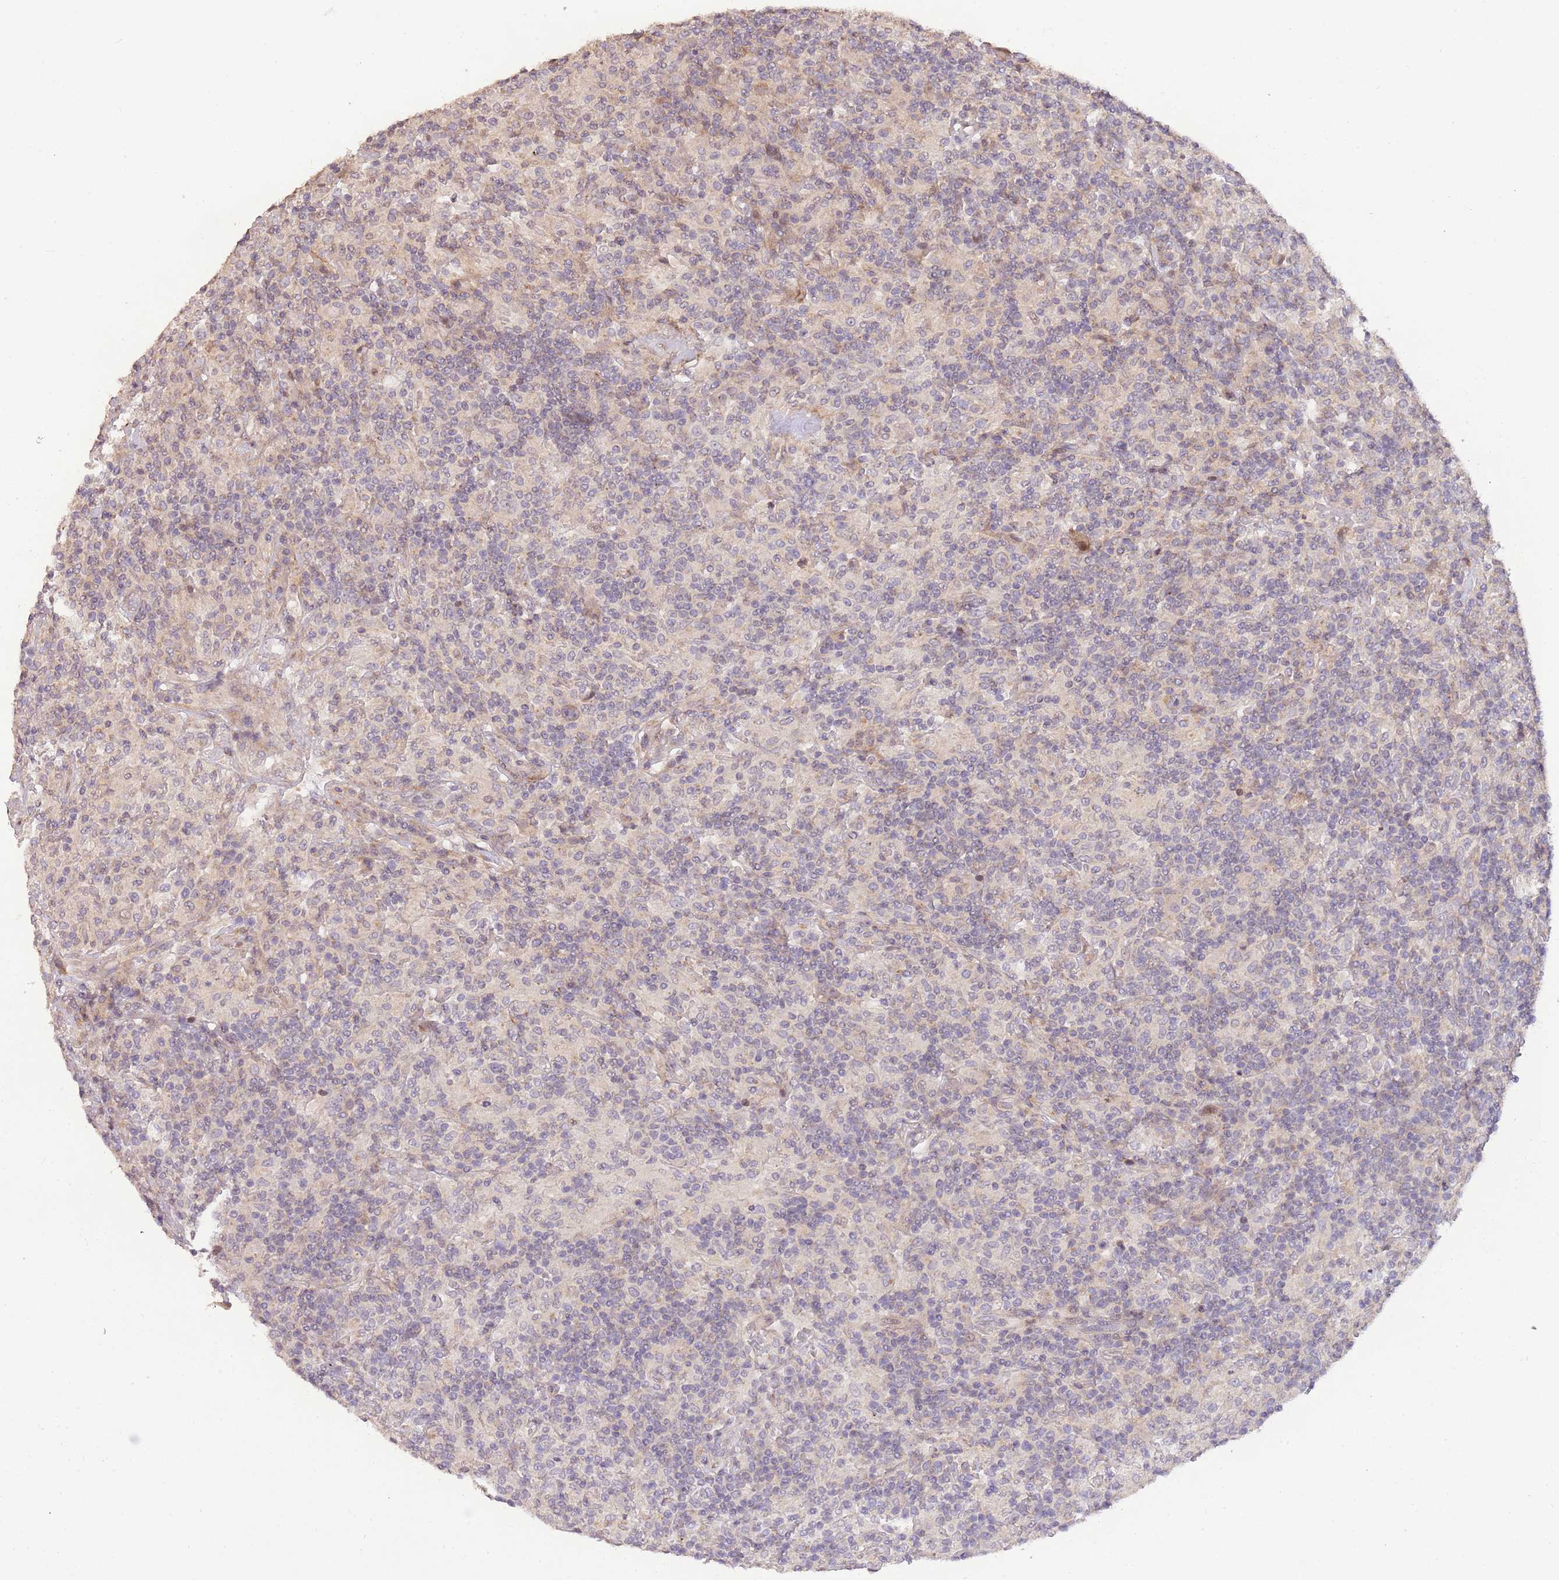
{"staining": {"intensity": "weak", "quantity": "25%-75%", "location": "cytoplasmic/membranous"}, "tissue": "lymphoma", "cell_type": "Tumor cells", "image_type": "cancer", "snomed": [{"axis": "morphology", "description": "Hodgkin's disease, NOS"}, {"axis": "topography", "description": "Lymph node"}], "caption": "An immunohistochemistry (IHC) photomicrograph of tumor tissue is shown. Protein staining in brown shows weak cytoplasmic/membranous positivity in Hodgkin's disease within tumor cells.", "gene": "SLC16A4", "patient": {"sex": "male", "age": 70}}